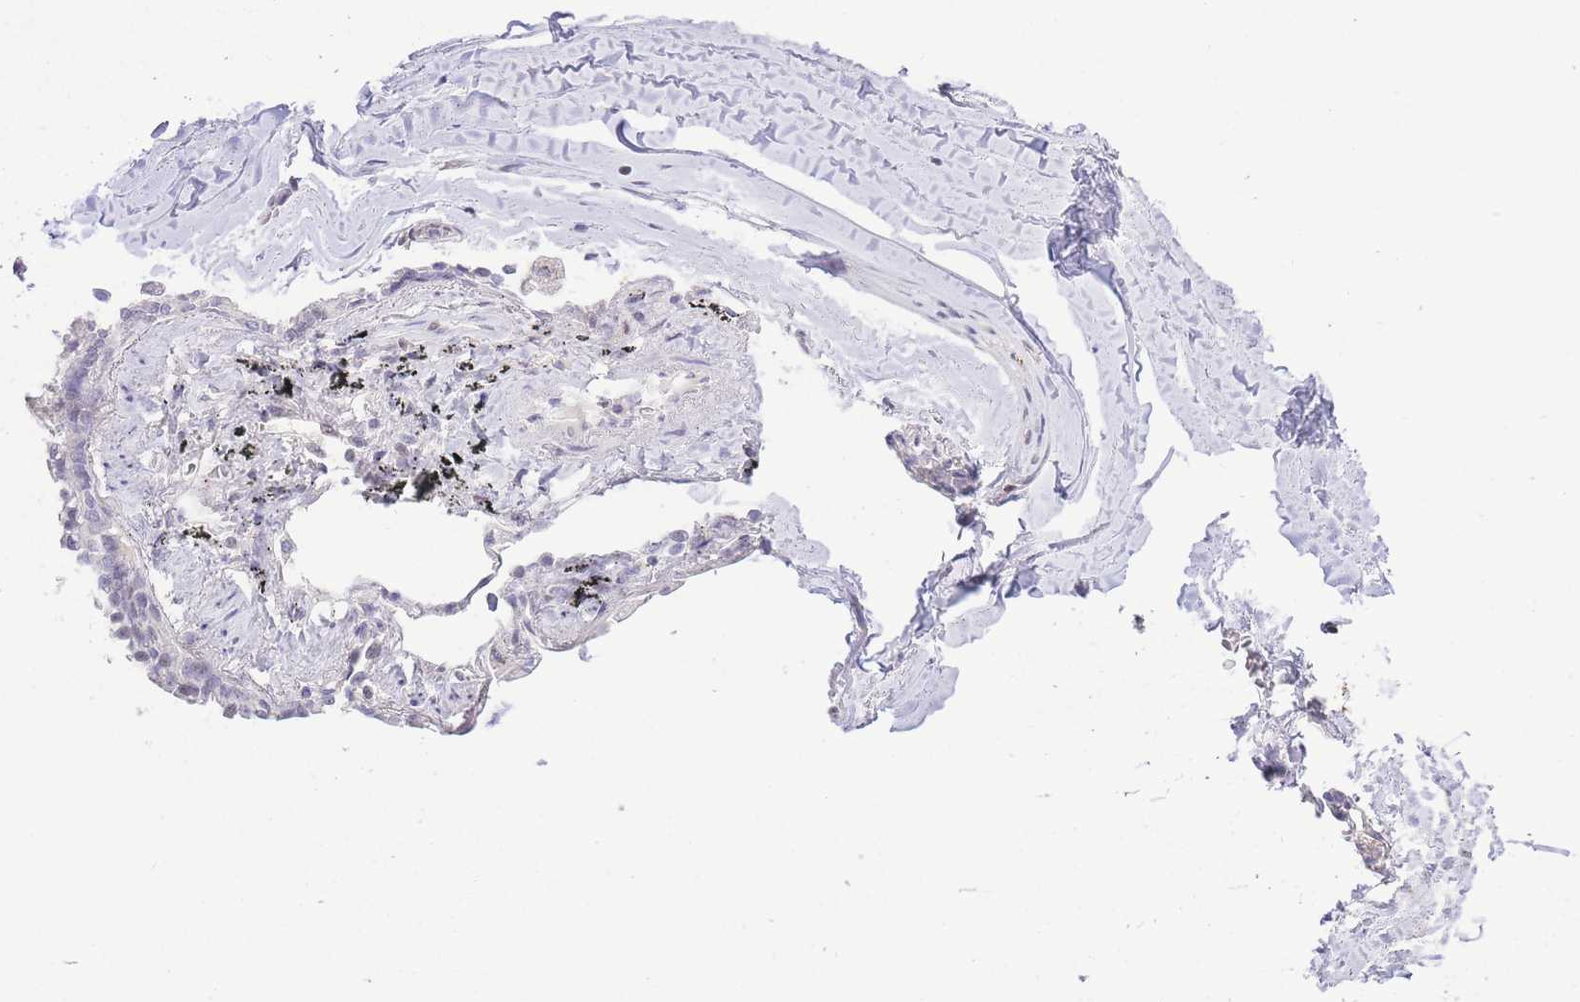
{"staining": {"intensity": "negative", "quantity": "none", "location": "none"}, "tissue": "adipose tissue", "cell_type": "Adipocytes", "image_type": "normal", "snomed": [{"axis": "morphology", "description": "Normal tissue, NOS"}, {"axis": "topography", "description": "Lymph node"}, {"axis": "topography", "description": "Bronchus"}], "caption": "Photomicrograph shows no significant protein positivity in adipocytes of unremarkable adipose tissue.", "gene": "STK39", "patient": {"sex": "male", "age": 63}}